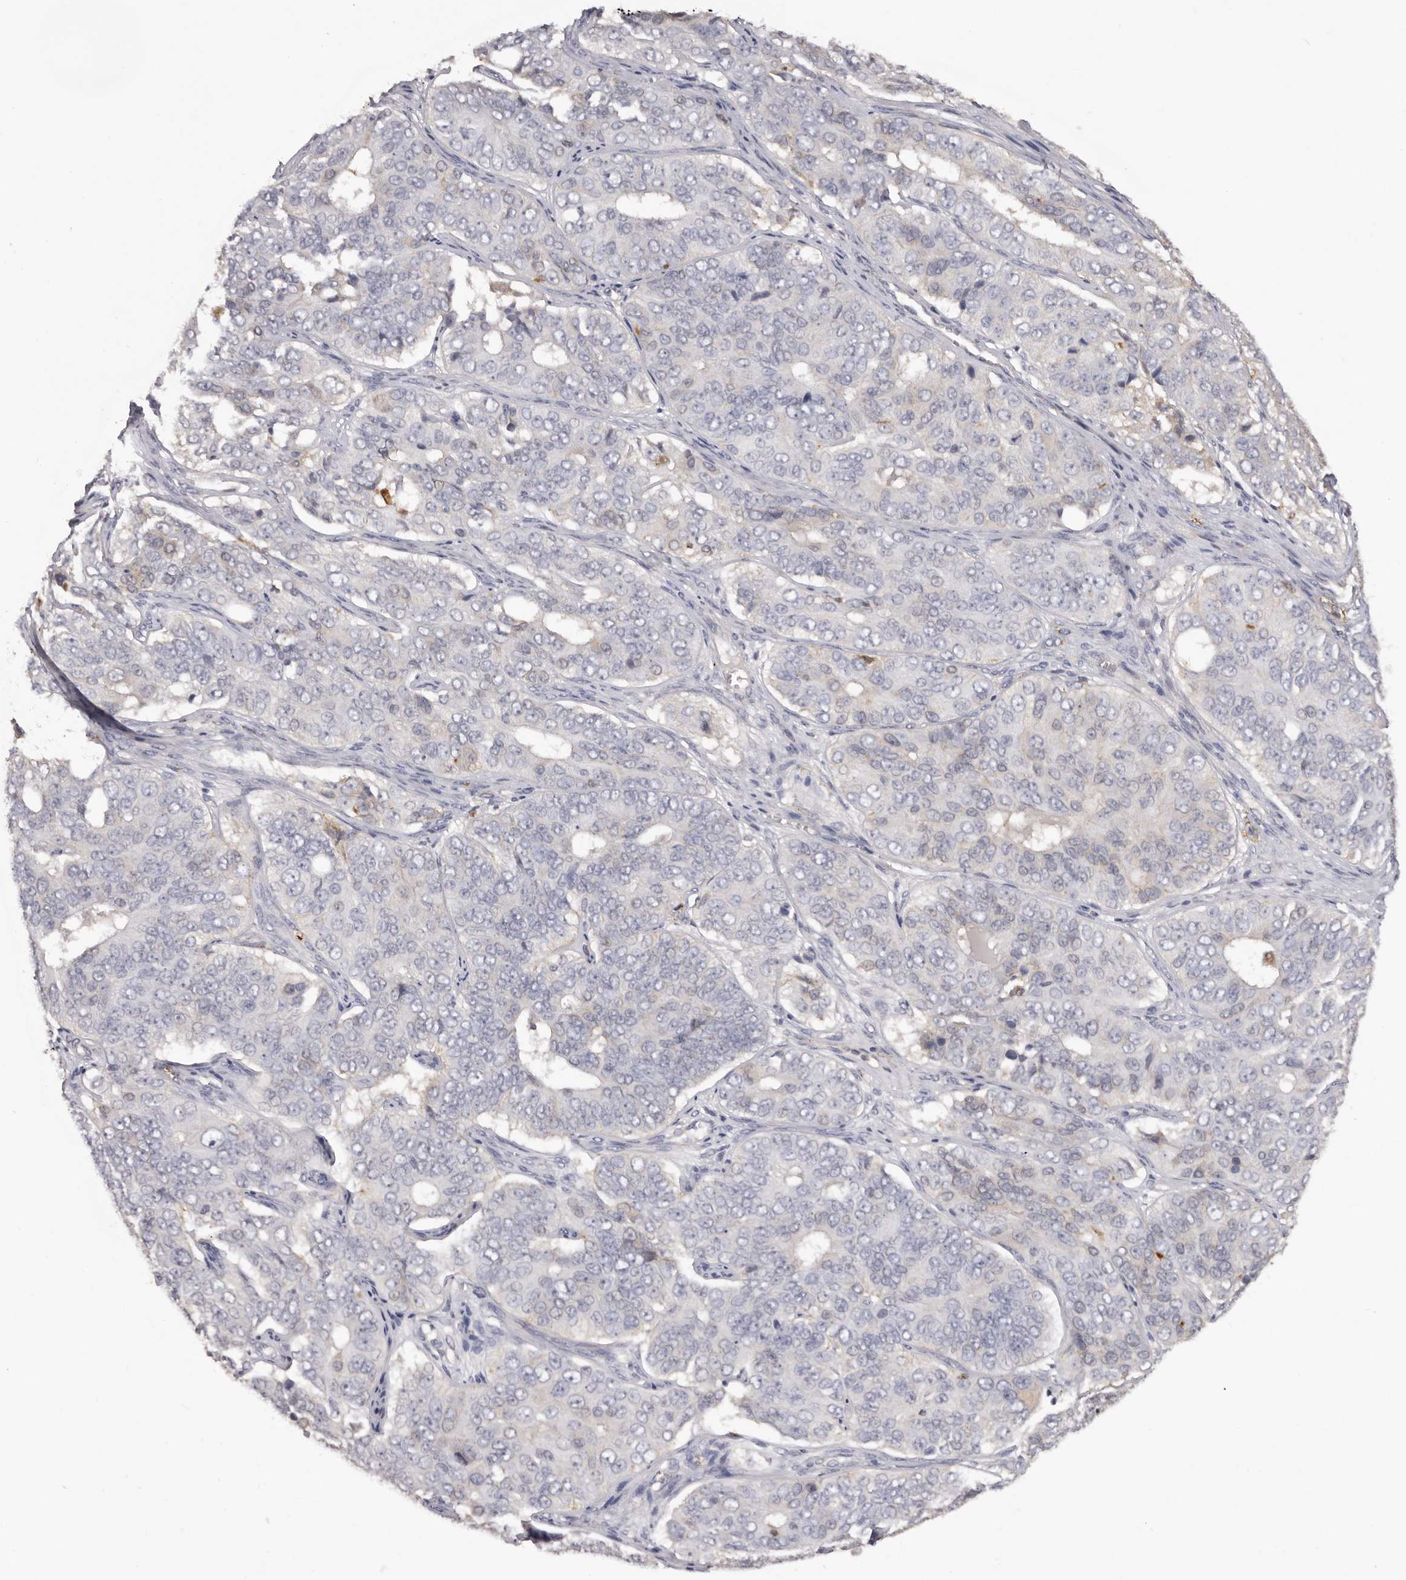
{"staining": {"intensity": "negative", "quantity": "none", "location": "none"}, "tissue": "ovarian cancer", "cell_type": "Tumor cells", "image_type": "cancer", "snomed": [{"axis": "morphology", "description": "Carcinoma, endometroid"}, {"axis": "topography", "description": "Ovary"}], "caption": "An image of ovarian cancer (endometroid carcinoma) stained for a protein reveals no brown staining in tumor cells.", "gene": "DAP", "patient": {"sex": "female", "age": 51}}